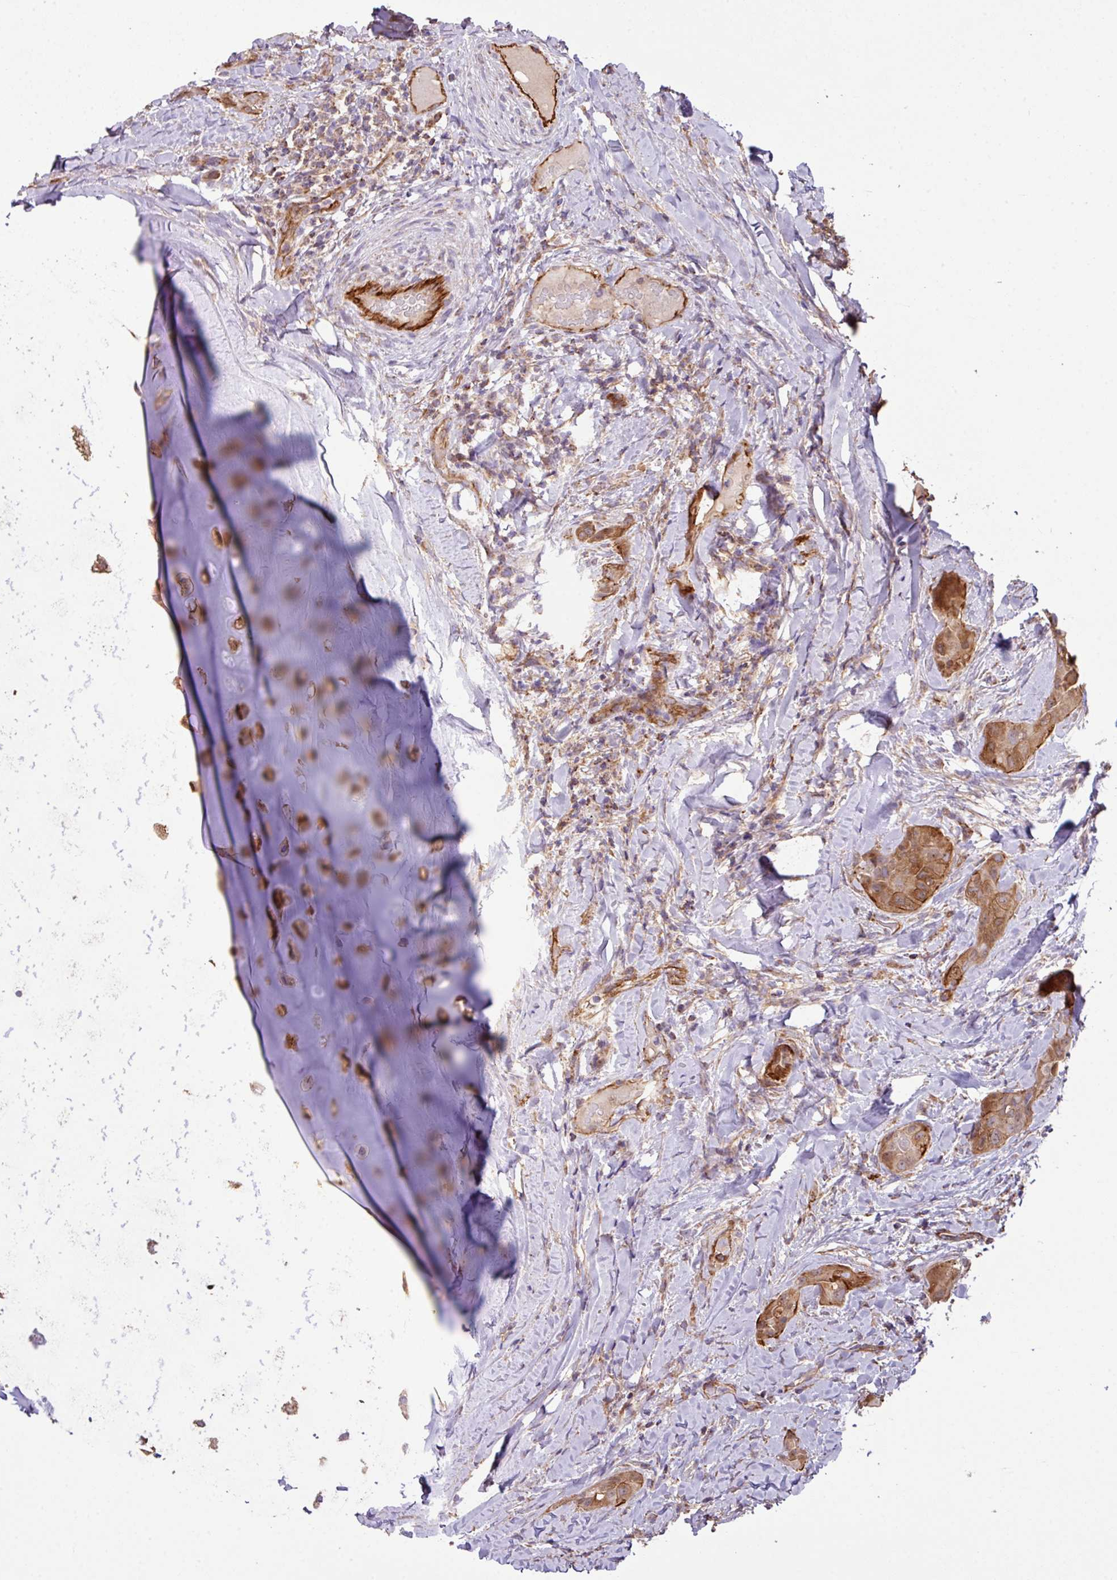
{"staining": {"intensity": "strong", "quantity": ">75%", "location": "cytoplasmic/membranous"}, "tissue": "thyroid cancer", "cell_type": "Tumor cells", "image_type": "cancer", "snomed": [{"axis": "morphology", "description": "Normal tissue, NOS"}, {"axis": "morphology", "description": "Papillary adenocarcinoma, NOS"}, {"axis": "topography", "description": "Thyroid gland"}], "caption": "IHC (DAB (3,3'-diaminobenzidine)) staining of human thyroid cancer (papillary adenocarcinoma) shows strong cytoplasmic/membranous protein positivity in about >75% of tumor cells.", "gene": "LRRC53", "patient": {"sex": "female", "age": 59}}